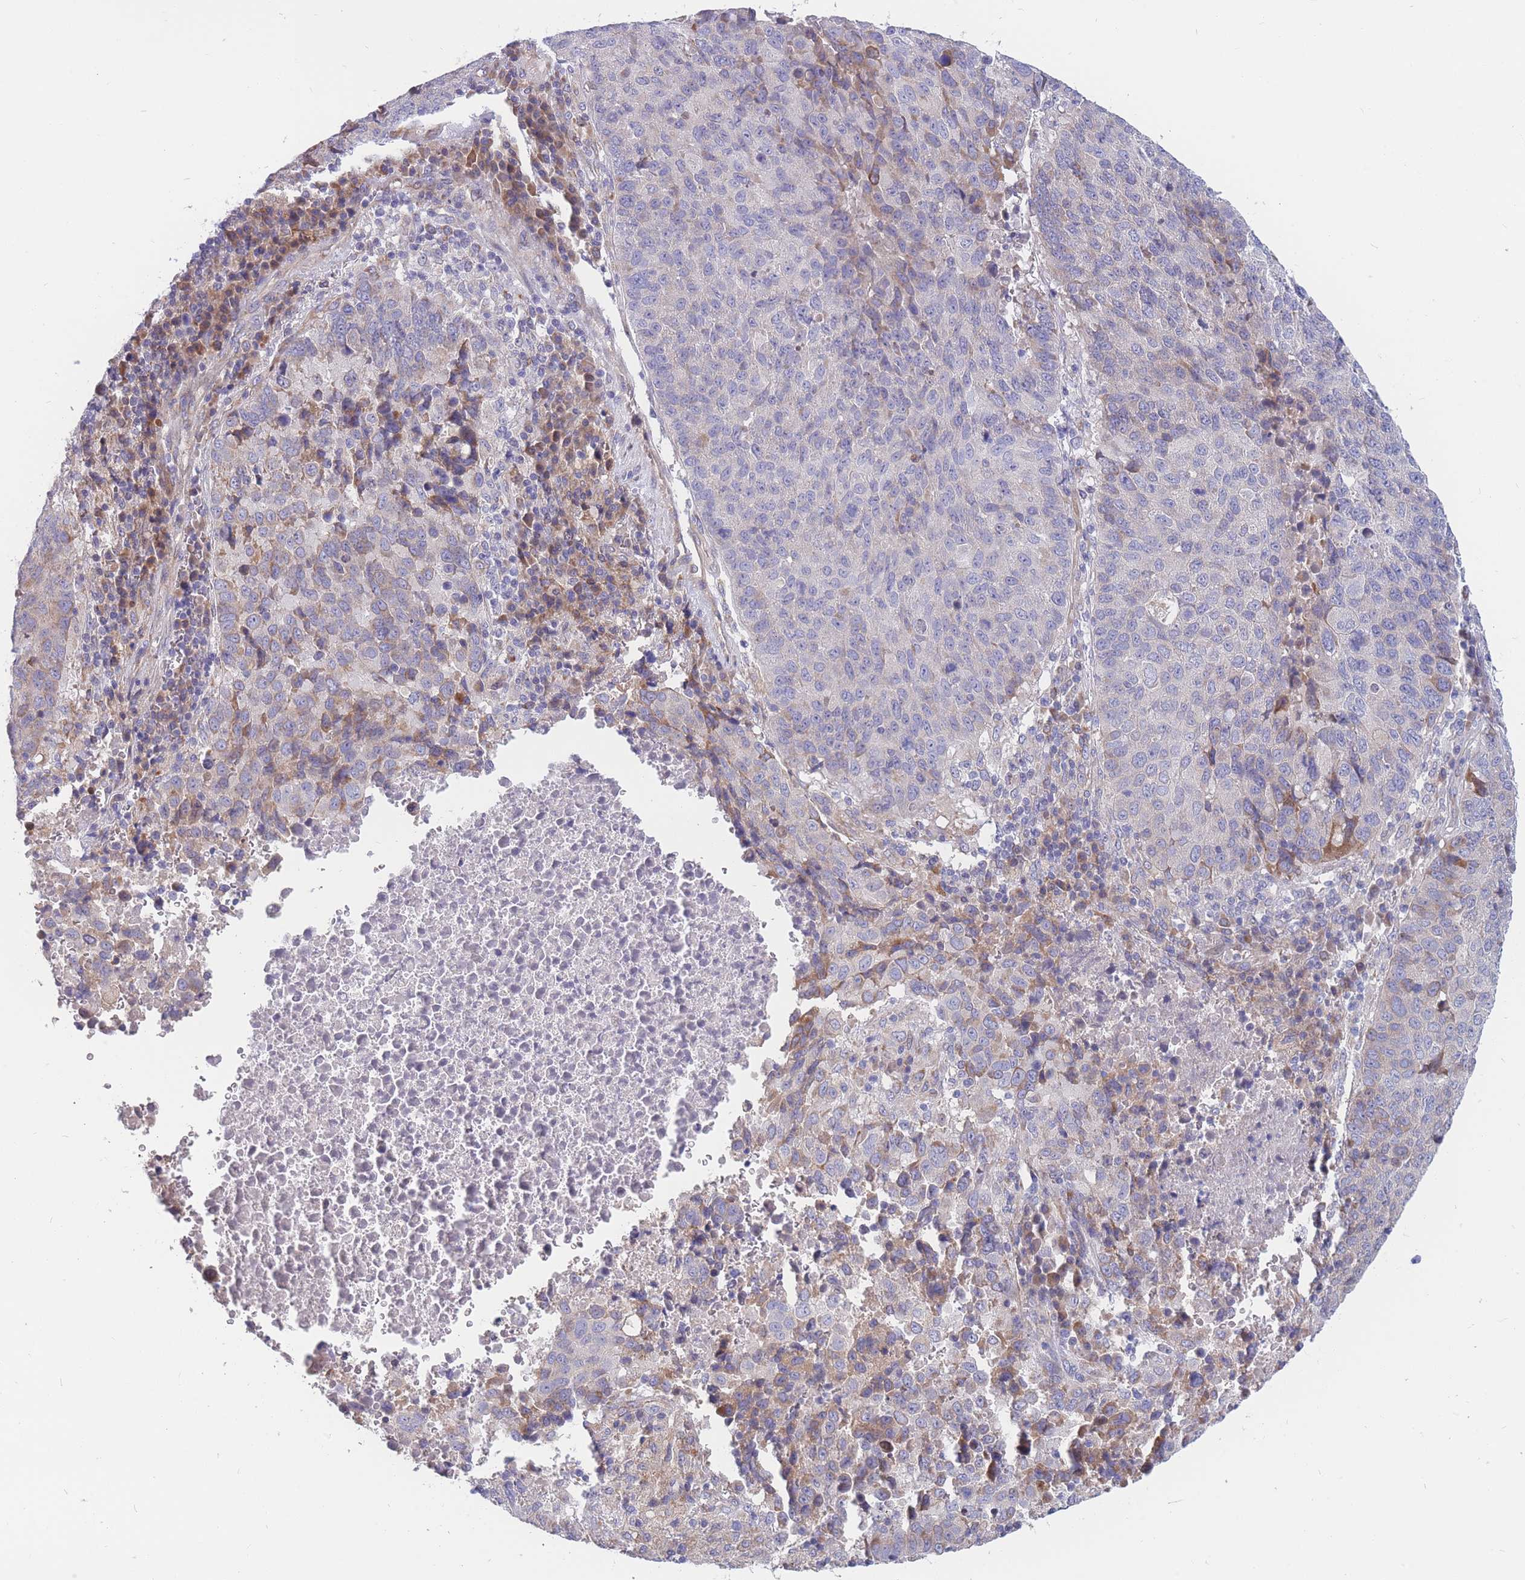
{"staining": {"intensity": "moderate", "quantity": "<25%", "location": "cytoplasmic/membranous"}, "tissue": "lung cancer", "cell_type": "Tumor cells", "image_type": "cancer", "snomed": [{"axis": "morphology", "description": "Squamous cell carcinoma, NOS"}, {"axis": "topography", "description": "Lung"}], "caption": "Squamous cell carcinoma (lung) tissue exhibits moderate cytoplasmic/membranous expression in about <25% of tumor cells", "gene": "TMEM131L", "patient": {"sex": "male", "age": 73}}